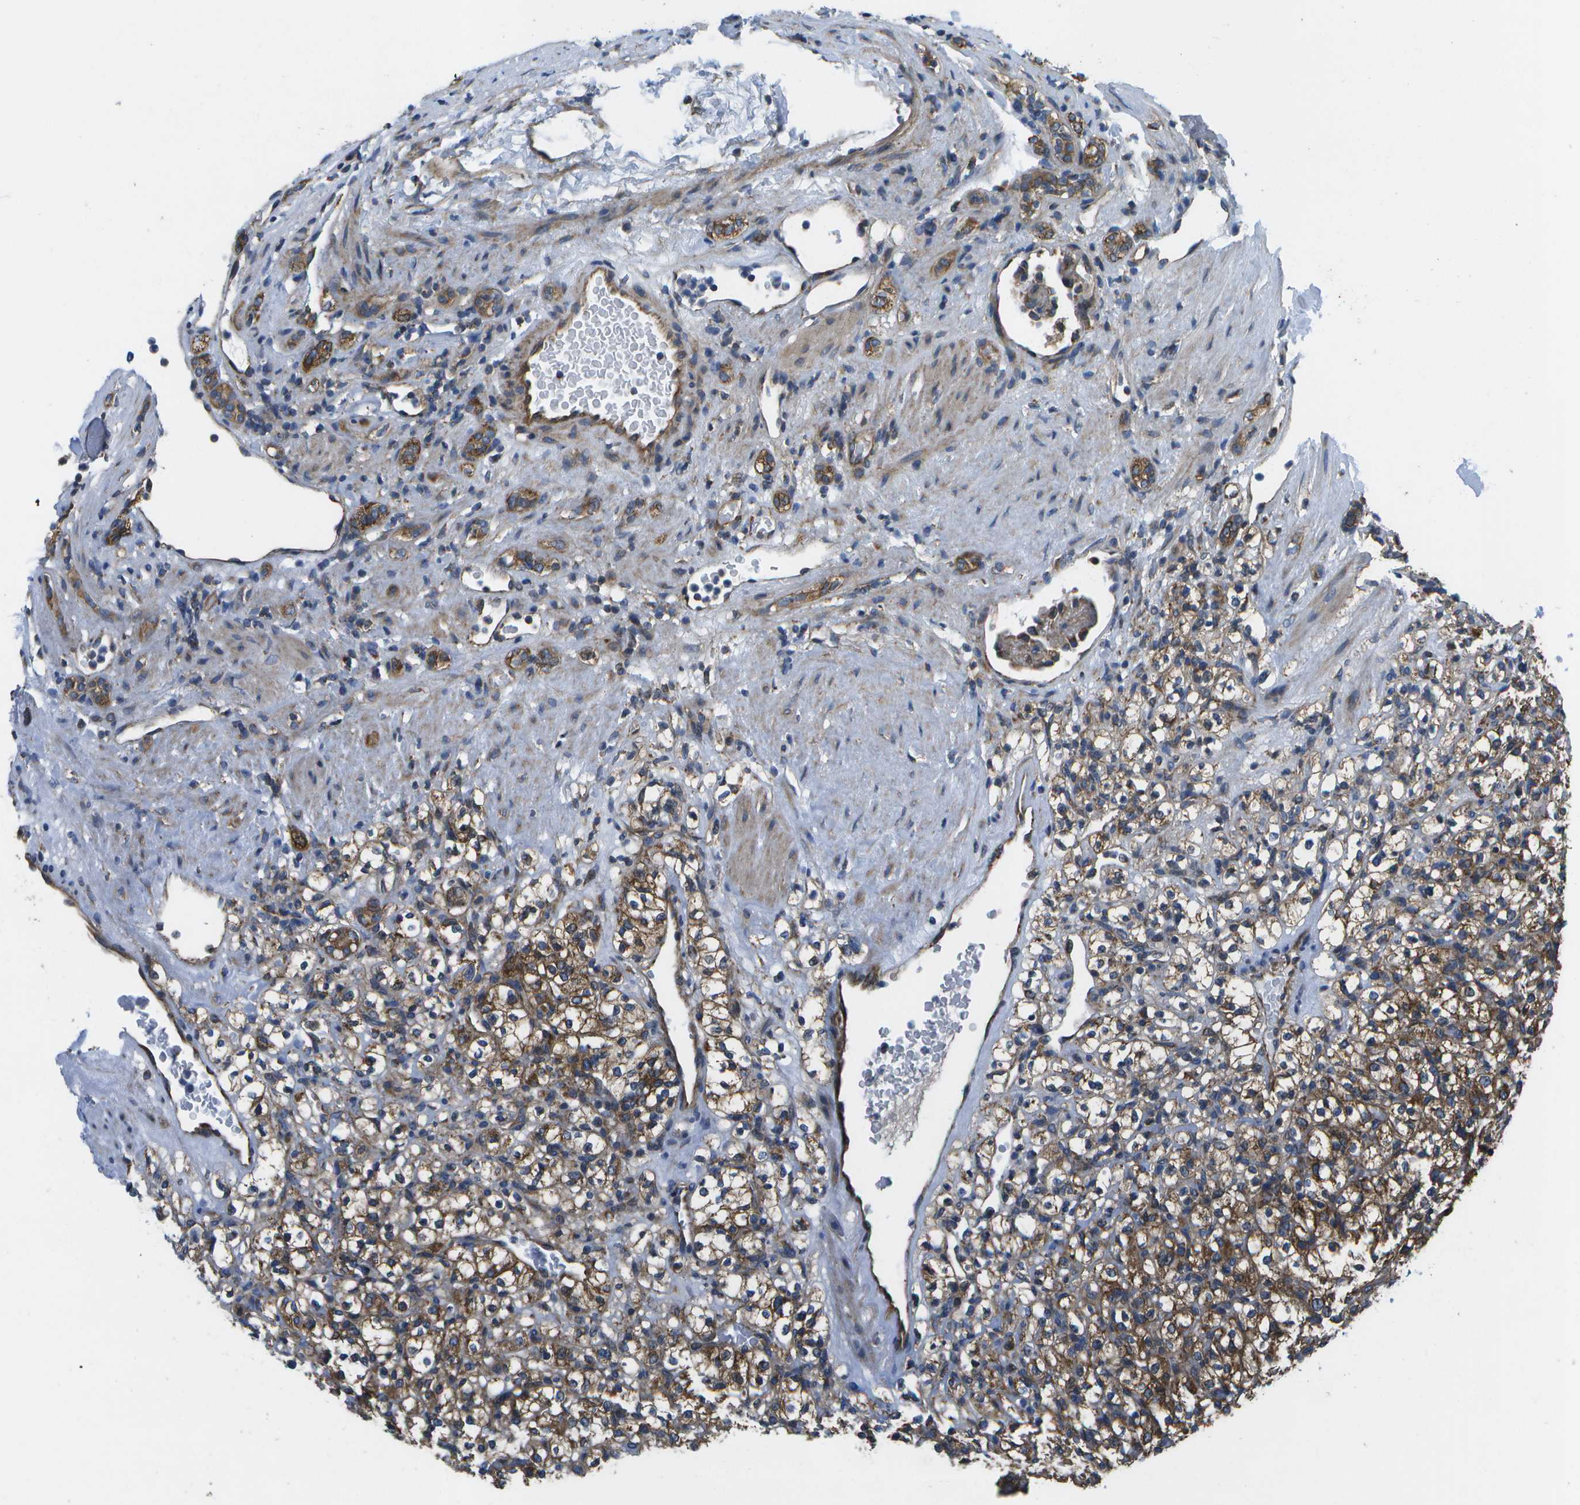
{"staining": {"intensity": "moderate", "quantity": ">75%", "location": "cytoplasmic/membranous"}, "tissue": "renal cancer", "cell_type": "Tumor cells", "image_type": "cancer", "snomed": [{"axis": "morphology", "description": "Normal tissue, NOS"}, {"axis": "morphology", "description": "Adenocarcinoma, NOS"}, {"axis": "topography", "description": "Kidney"}], "caption": "Immunohistochemistry (IHC) photomicrograph of human adenocarcinoma (renal) stained for a protein (brown), which exhibits medium levels of moderate cytoplasmic/membranous expression in about >75% of tumor cells.", "gene": "MVK", "patient": {"sex": "female", "age": 72}}